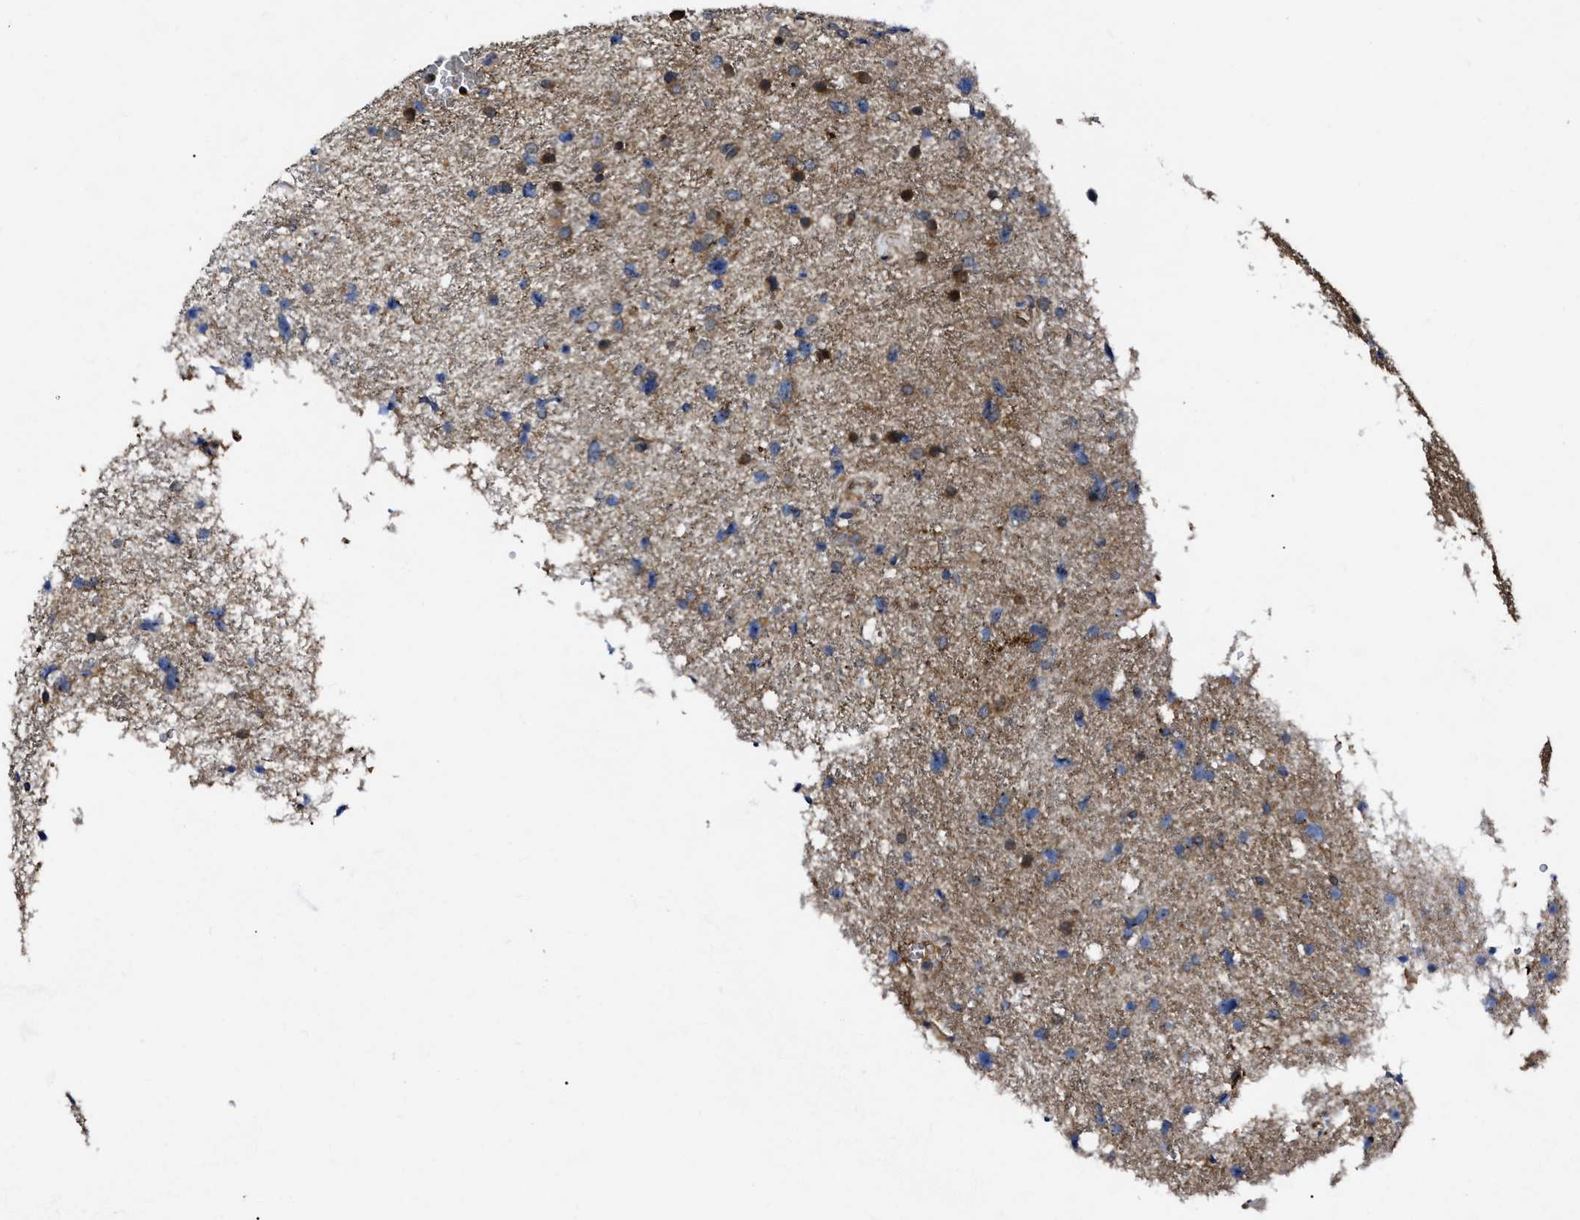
{"staining": {"intensity": "weak", "quantity": ">75%", "location": "cytoplasmic/membranous"}, "tissue": "glioma", "cell_type": "Tumor cells", "image_type": "cancer", "snomed": [{"axis": "morphology", "description": "Glioma, malignant, Low grade"}, {"axis": "topography", "description": "Brain"}], "caption": "High-power microscopy captured an IHC photomicrograph of low-grade glioma (malignant), revealing weak cytoplasmic/membranous positivity in about >75% of tumor cells.", "gene": "GET4", "patient": {"sex": "female", "age": 37}}